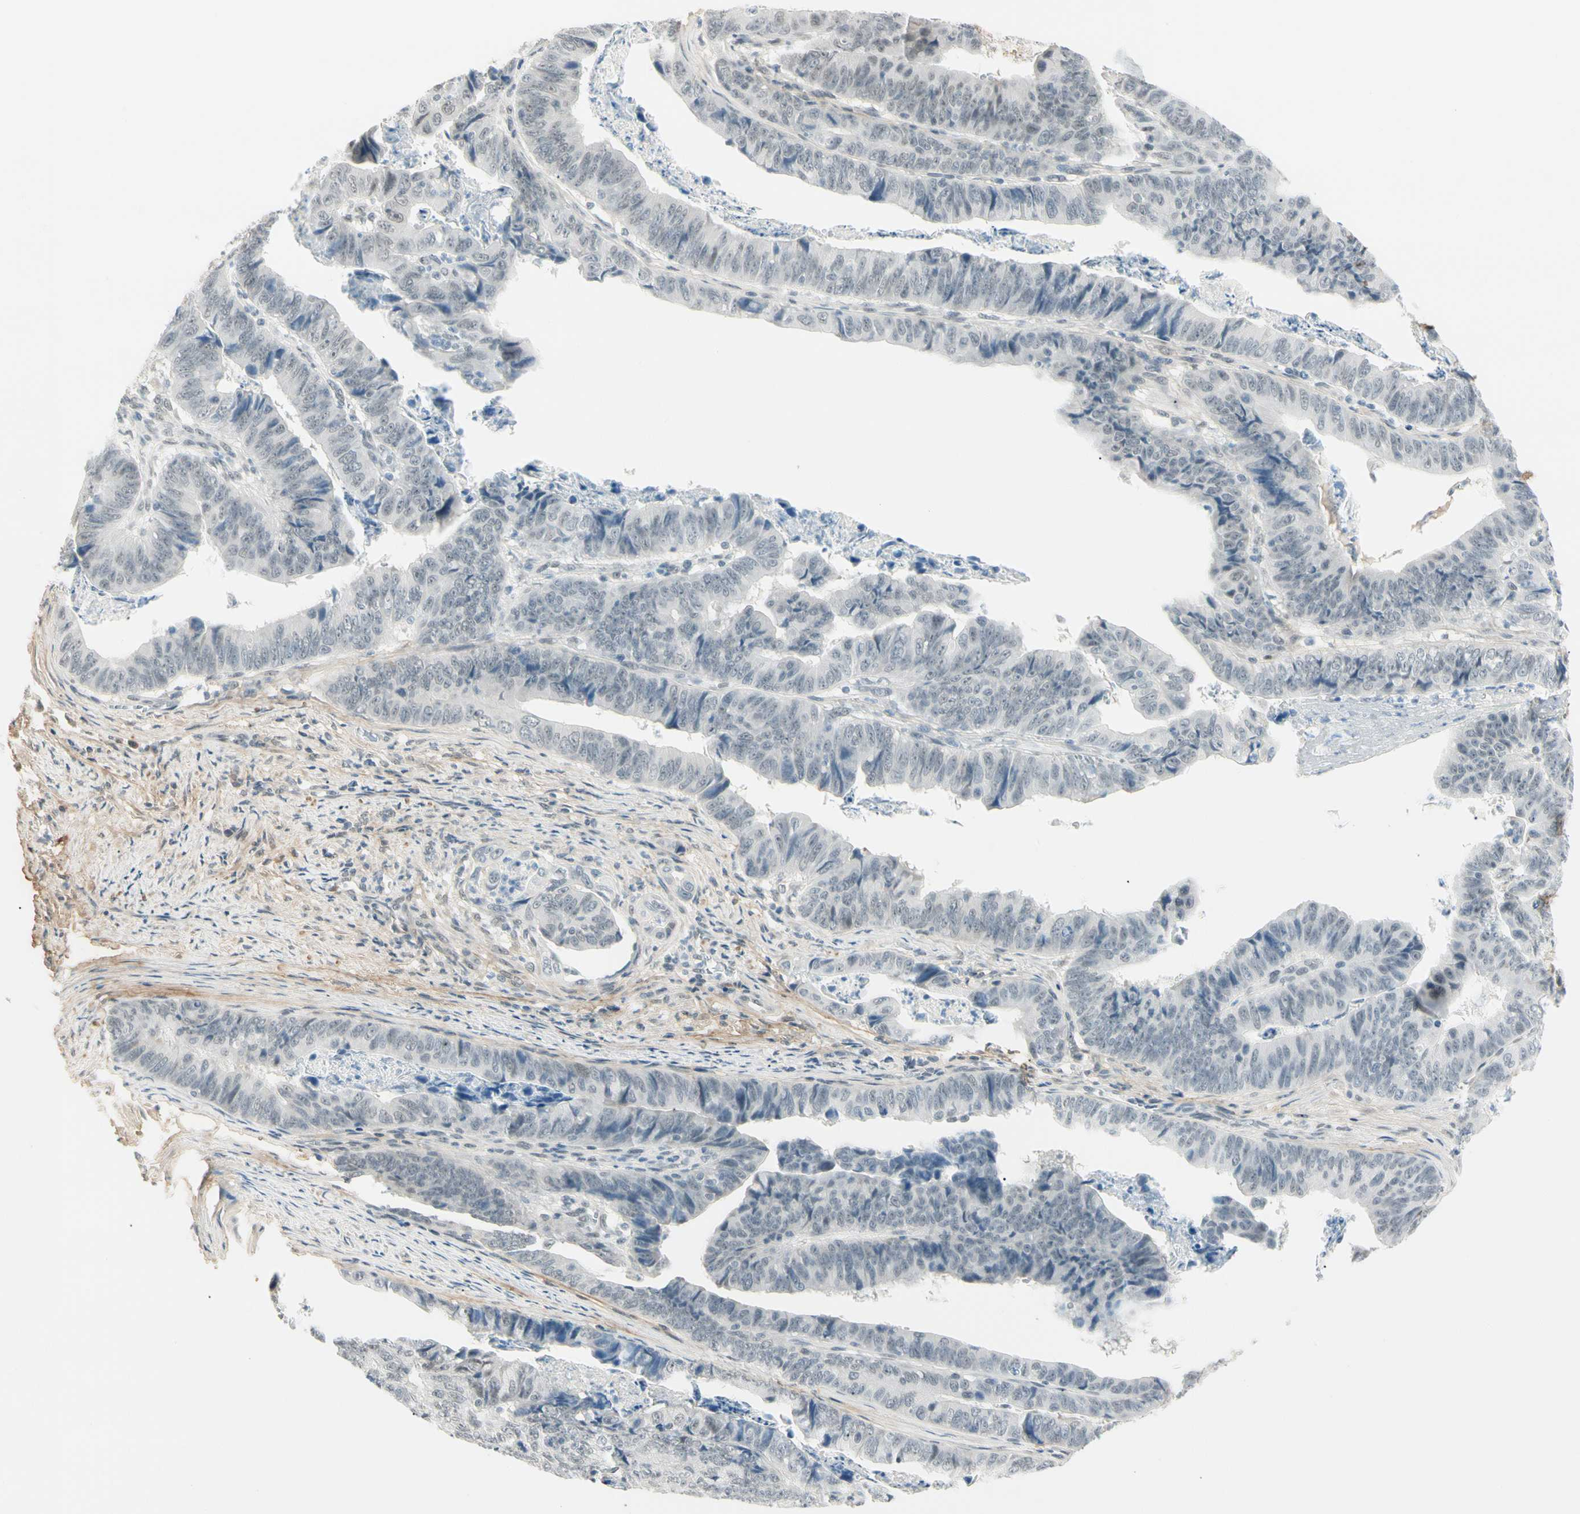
{"staining": {"intensity": "weak", "quantity": "<25%", "location": "nuclear"}, "tissue": "stomach cancer", "cell_type": "Tumor cells", "image_type": "cancer", "snomed": [{"axis": "morphology", "description": "Adenocarcinoma, NOS"}, {"axis": "topography", "description": "Stomach, lower"}], "caption": "A high-resolution image shows immunohistochemistry staining of adenocarcinoma (stomach), which displays no significant expression in tumor cells. The staining is performed using DAB brown chromogen with nuclei counter-stained in using hematoxylin.", "gene": "ASPN", "patient": {"sex": "male", "age": 77}}